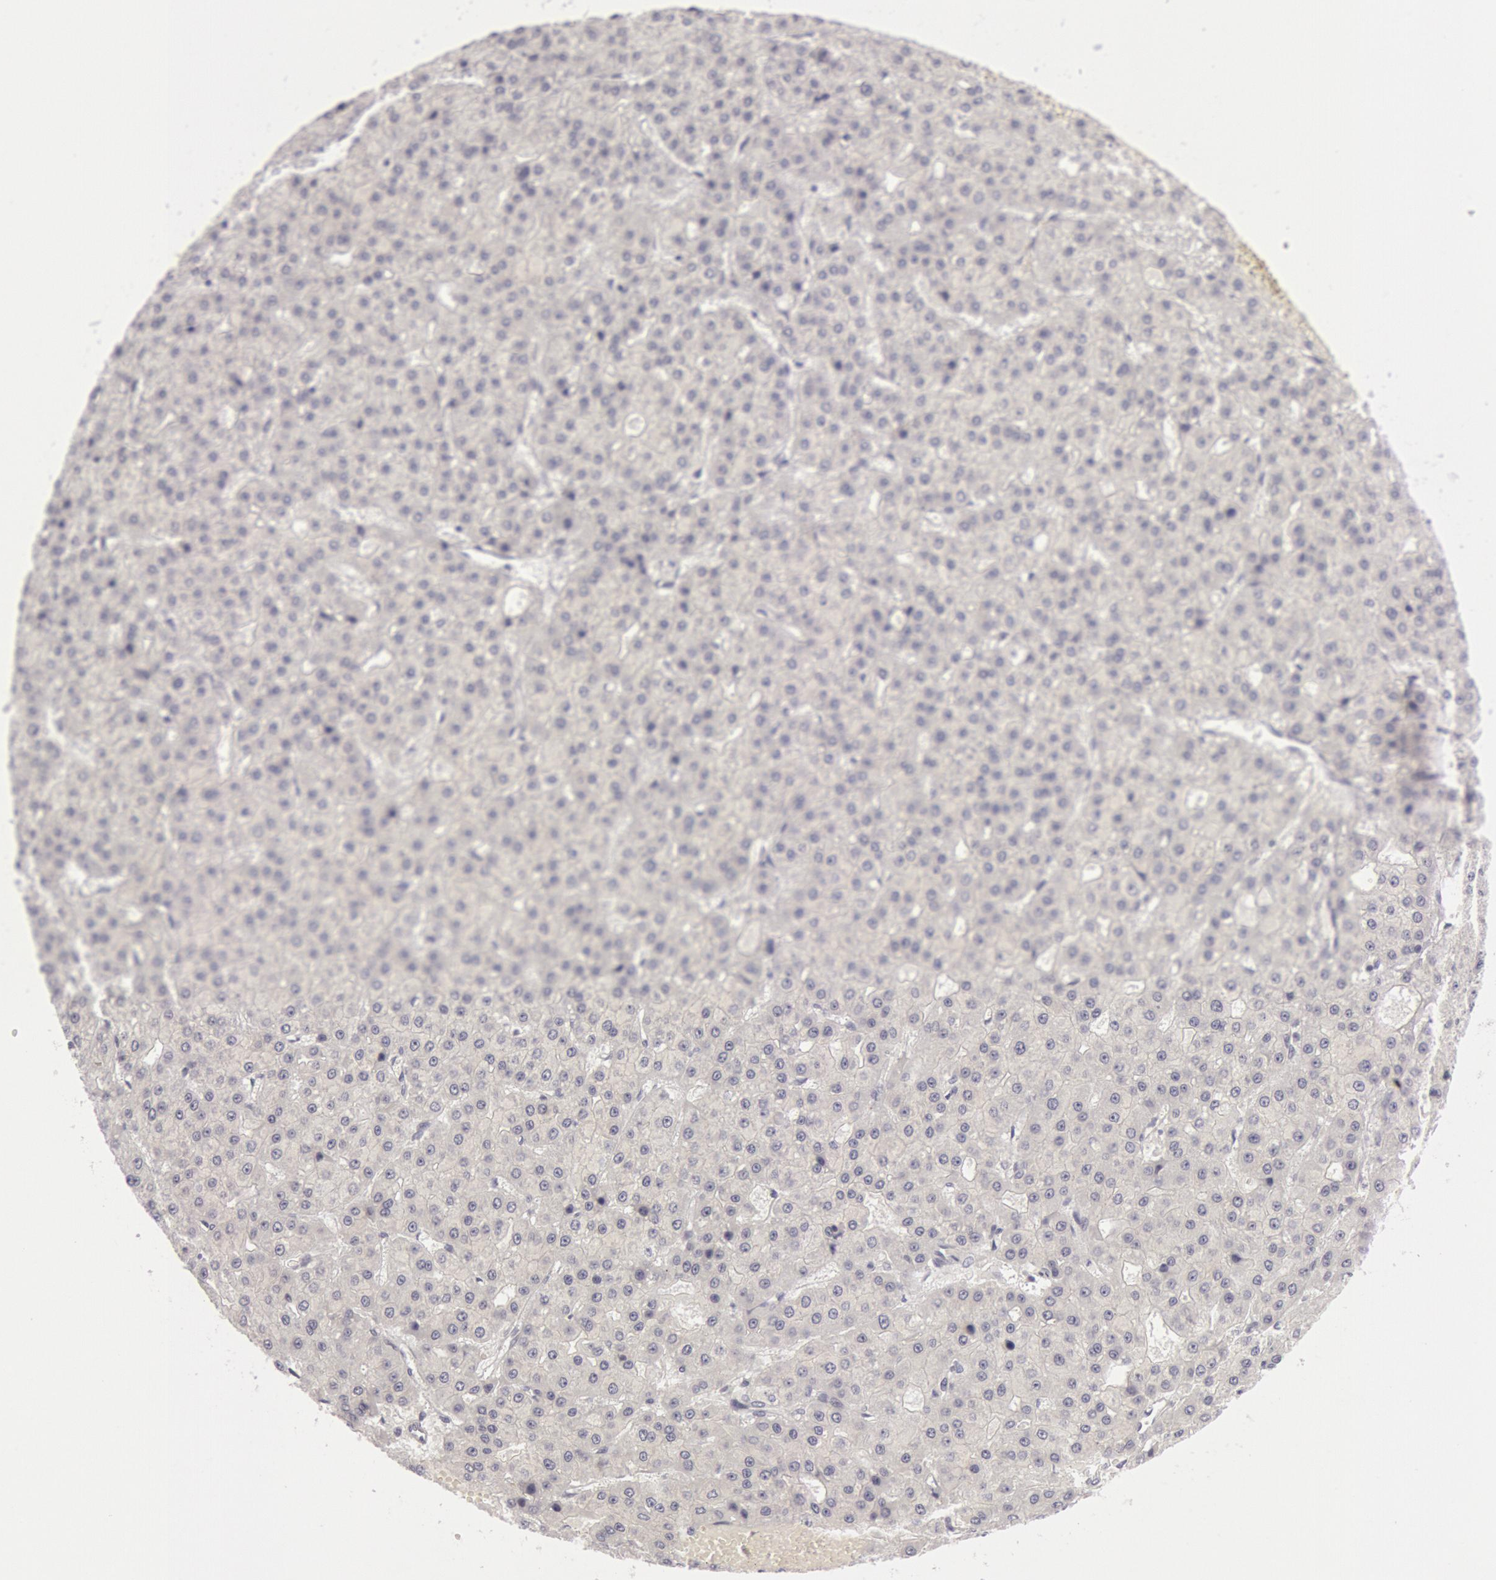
{"staining": {"intensity": "negative", "quantity": "none", "location": "none"}, "tissue": "liver cancer", "cell_type": "Tumor cells", "image_type": "cancer", "snomed": [{"axis": "morphology", "description": "Carcinoma, Hepatocellular, NOS"}, {"axis": "topography", "description": "Liver"}], "caption": "Image shows no significant protein staining in tumor cells of liver hepatocellular carcinoma. Nuclei are stained in blue.", "gene": "KRT16", "patient": {"sex": "male", "age": 47}}